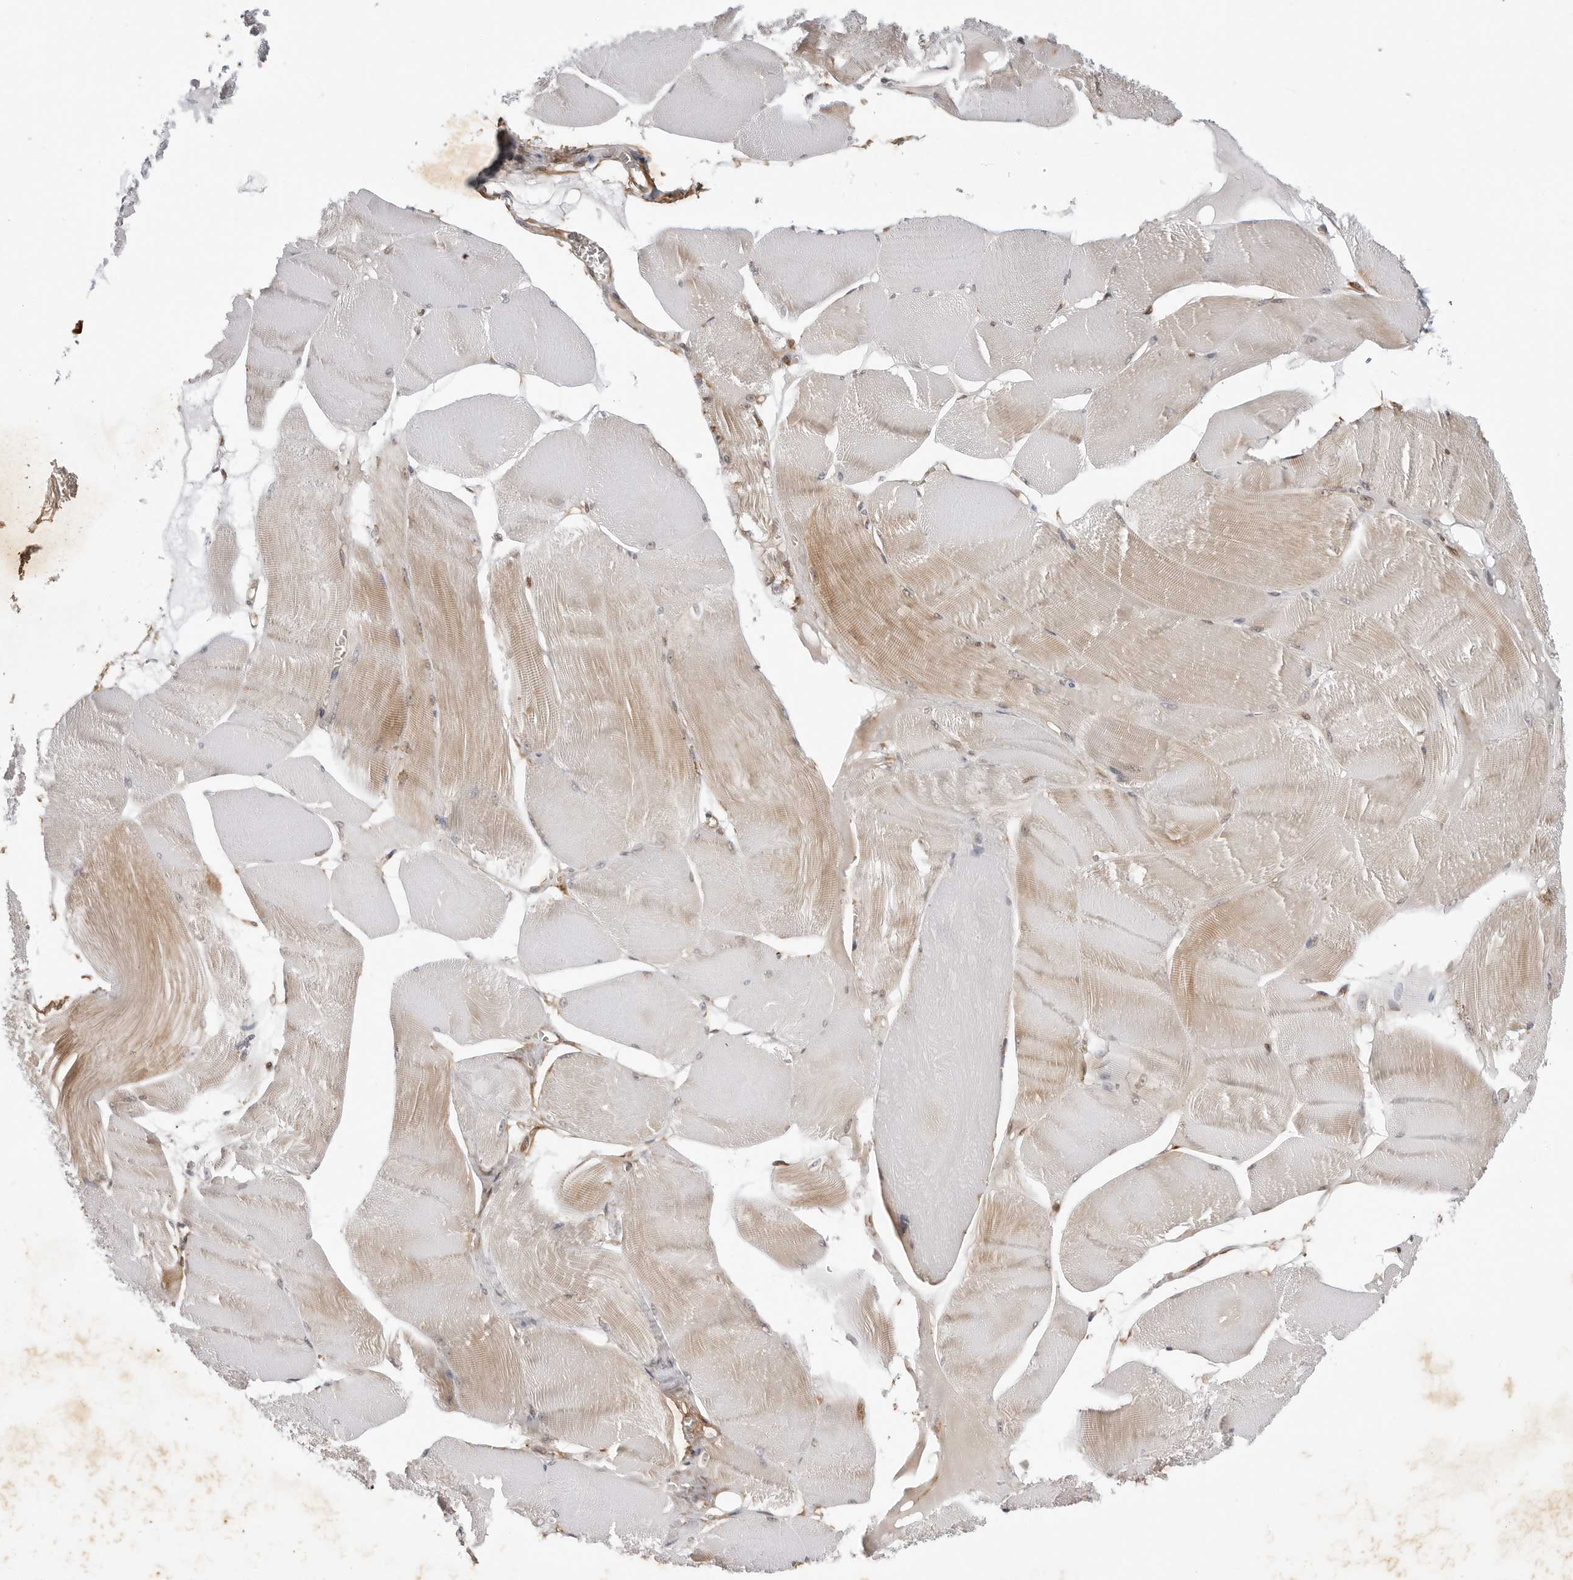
{"staining": {"intensity": "moderate", "quantity": "25%-75%", "location": "cytoplasmic/membranous,nuclear"}, "tissue": "skeletal muscle", "cell_type": "Myocytes", "image_type": "normal", "snomed": [{"axis": "morphology", "description": "Normal tissue, NOS"}, {"axis": "morphology", "description": "Basal cell carcinoma"}, {"axis": "topography", "description": "Skeletal muscle"}], "caption": "Immunohistochemistry of benign skeletal muscle reveals medium levels of moderate cytoplasmic/membranous,nuclear staining in about 25%-75% of myocytes.", "gene": "TIPRL", "patient": {"sex": "female", "age": 64}}